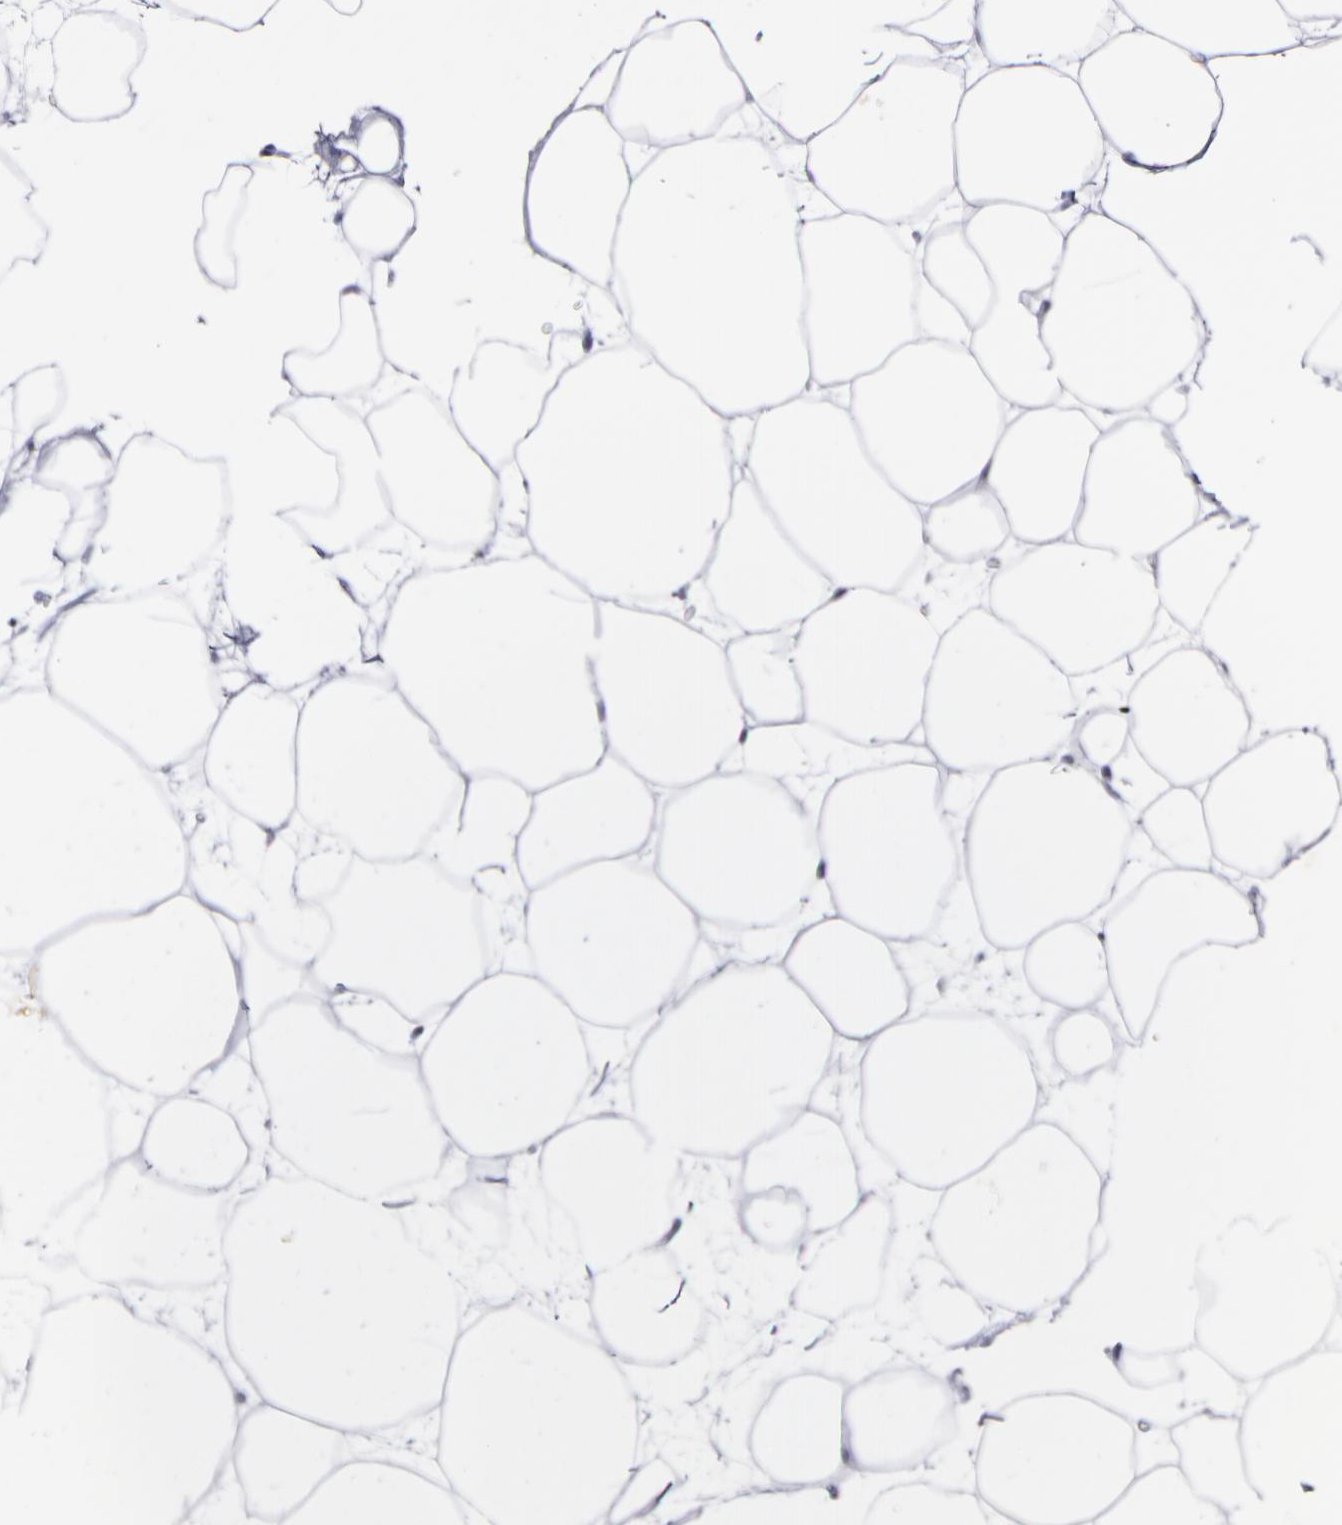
{"staining": {"intensity": "negative", "quantity": "none", "location": "none"}, "tissue": "adipose tissue", "cell_type": "Adipocytes", "image_type": "normal", "snomed": [{"axis": "morphology", "description": "Normal tissue, NOS"}, {"axis": "topography", "description": "Breast"}], "caption": "The micrograph displays no significant staining in adipocytes of adipose tissue.", "gene": "MMP11", "patient": {"sex": "female", "age": 22}}